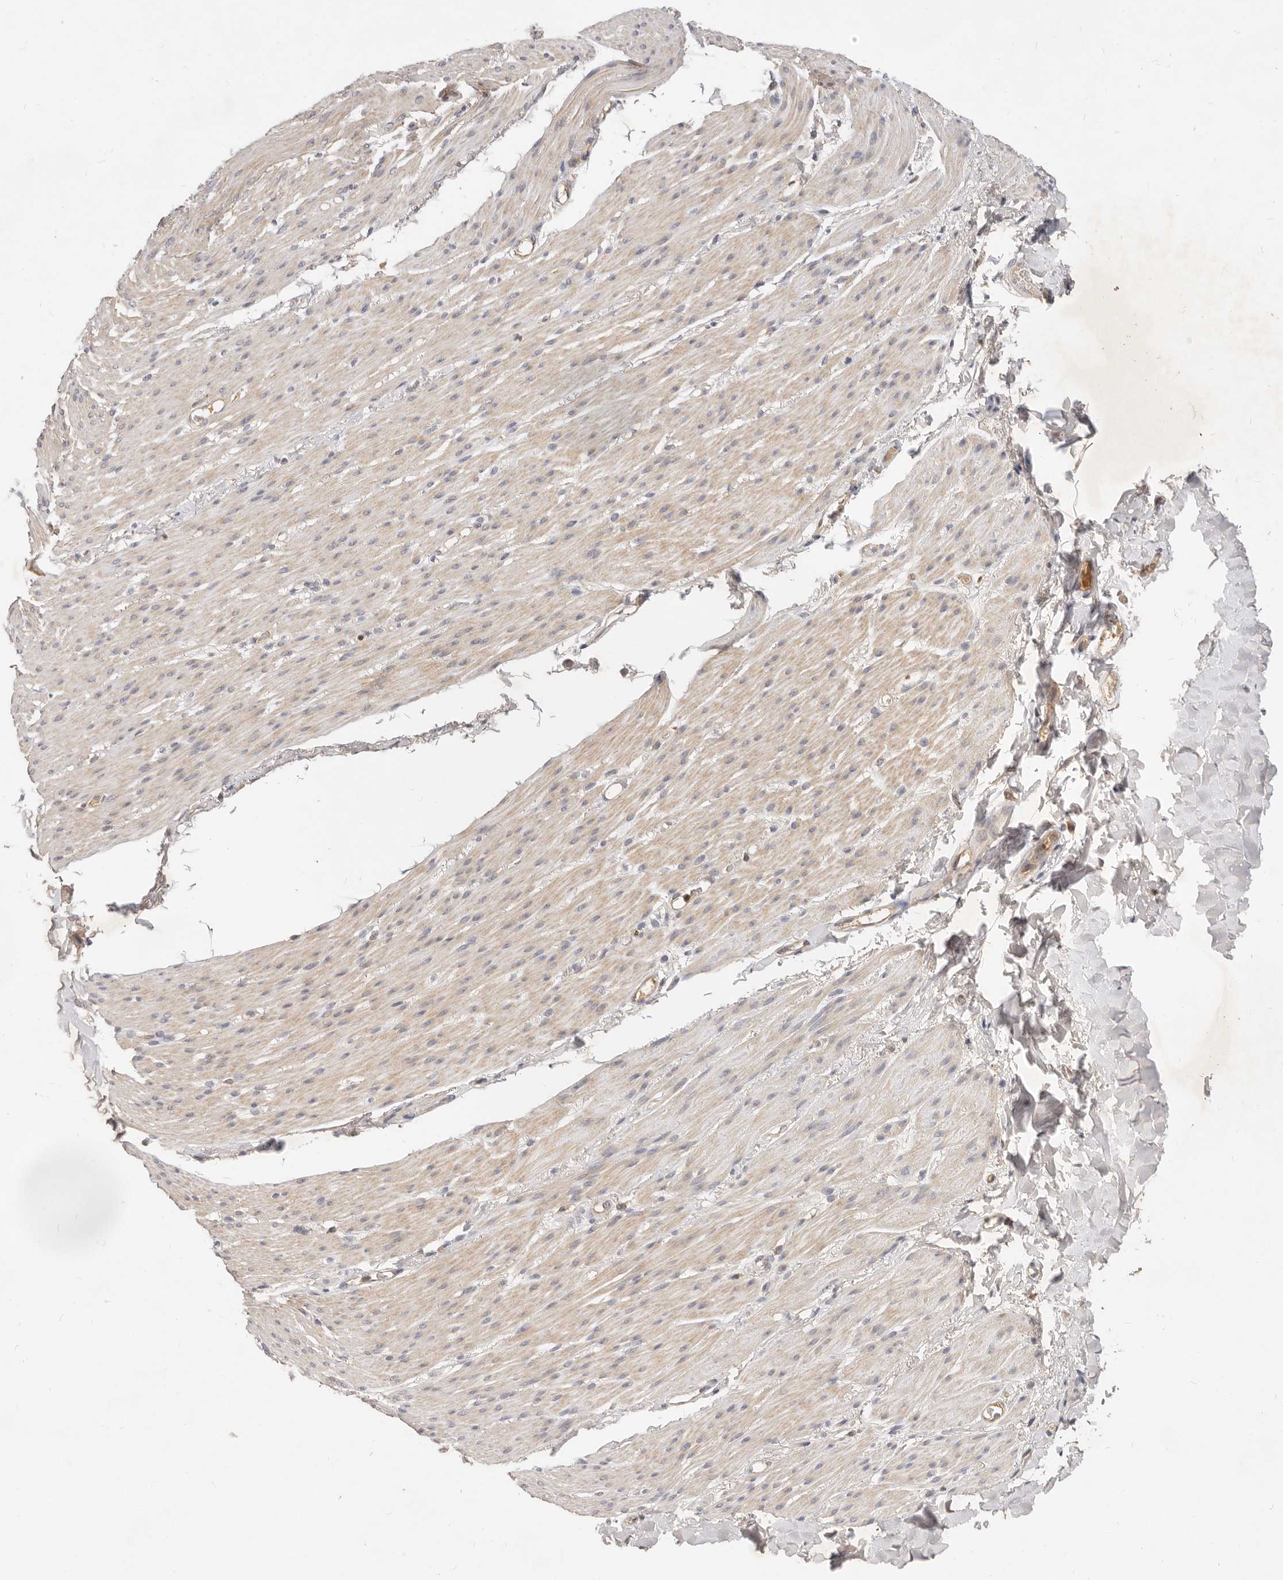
{"staining": {"intensity": "weak", "quantity": "<25%", "location": "cytoplasmic/membranous"}, "tissue": "smooth muscle", "cell_type": "Smooth muscle cells", "image_type": "normal", "snomed": [{"axis": "morphology", "description": "Normal tissue, NOS"}, {"axis": "topography", "description": "Colon"}, {"axis": "topography", "description": "Peripheral nerve tissue"}], "caption": "IHC photomicrograph of unremarkable smooth muscle: human smooth muscle stained with DAB exhibits no significant protein positivity in smooth muscle cells. (Stains: DAB (3,3'-diaminobenzidine) IHC with hematoxylin counter stain, Microscopy: brightfield microscopy at high magnification).", "gene": "USP49", "patient": {"sex": "female", "age": 61}}